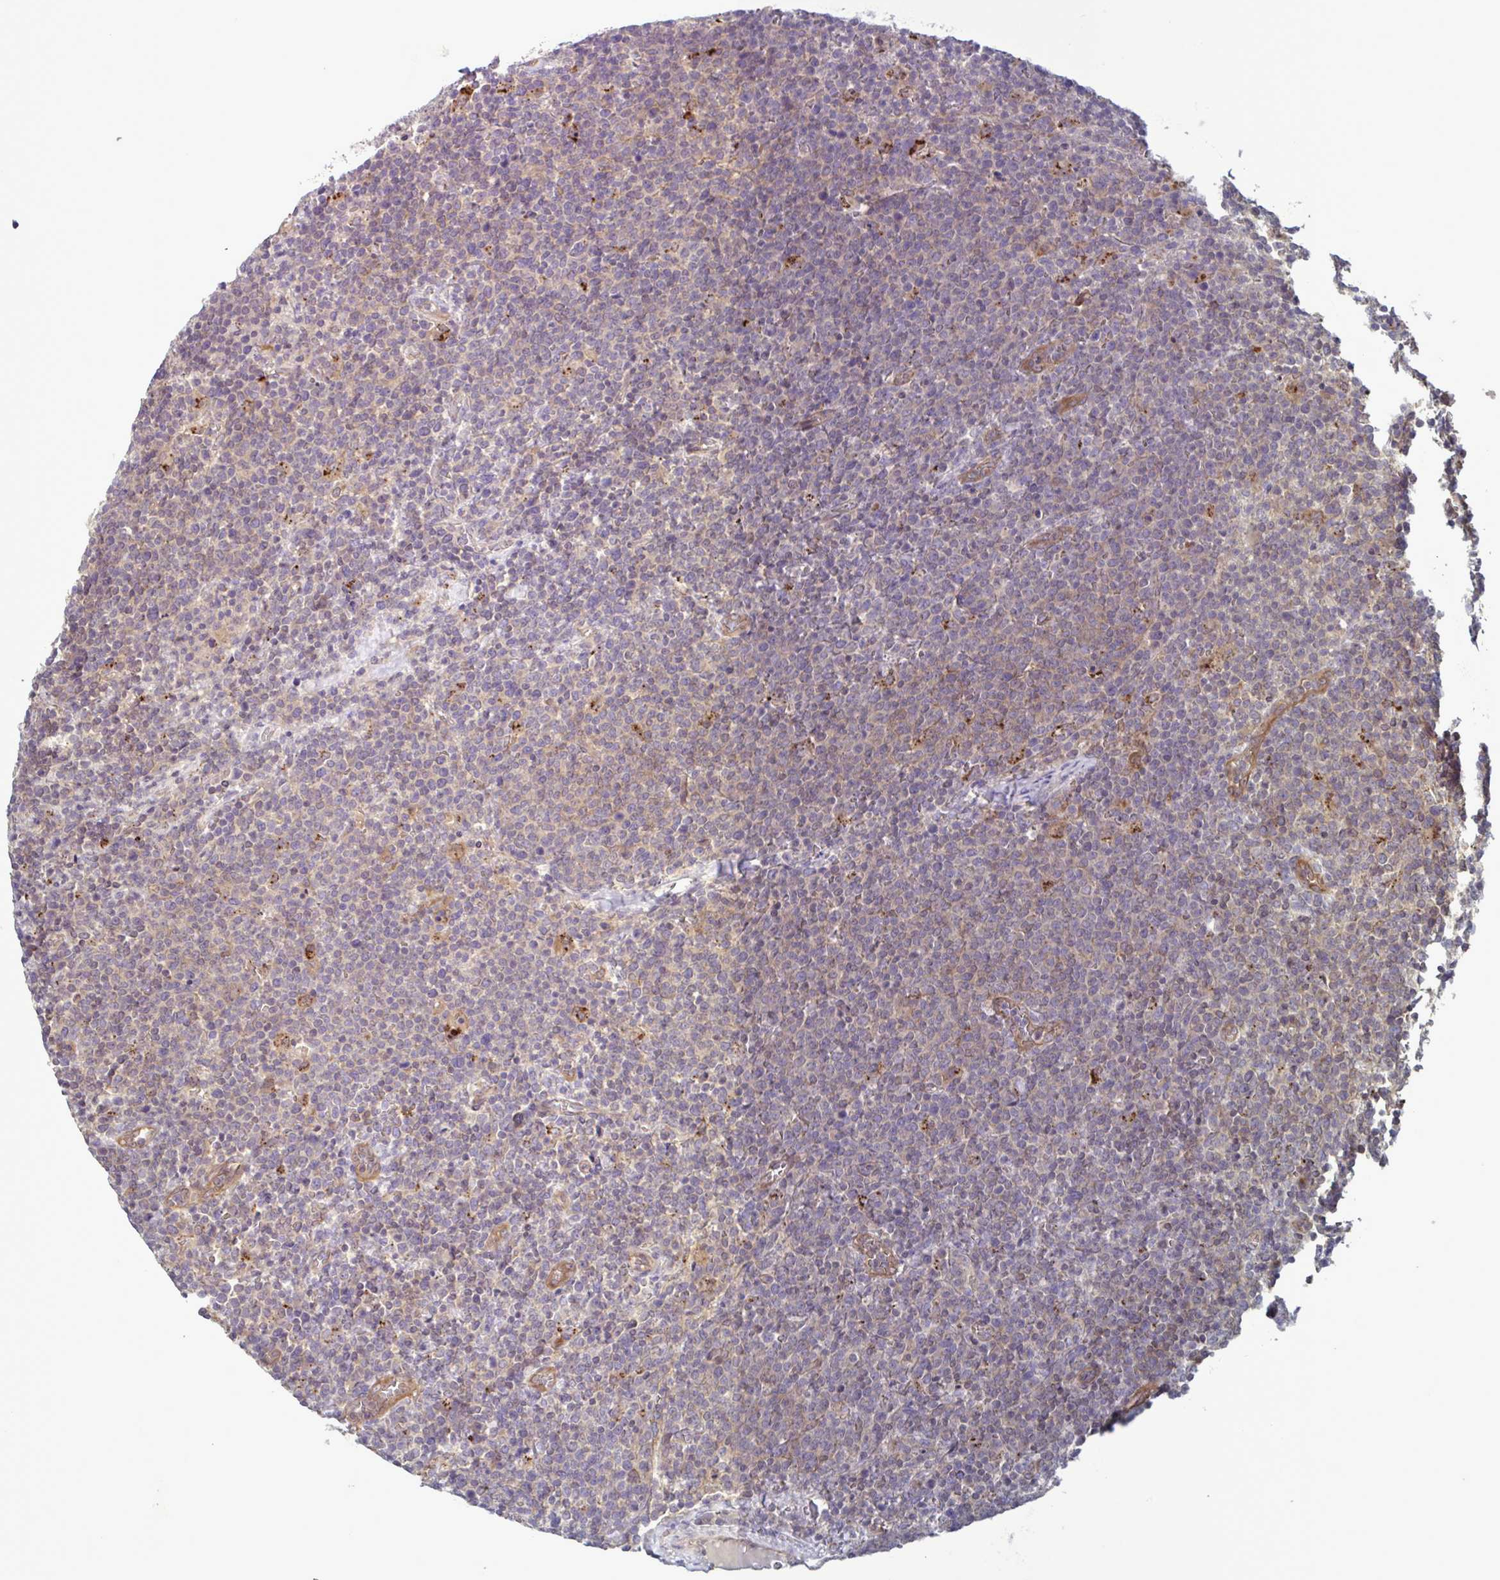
{"staining": {"intensity": "weak", "quantity": "25%-75%", "location": "cytoplasmic/membranous"}, "tissue": "lymphoma", "cell_type": "Tumor cells", "image_type": "cancer", "snomed": [{"axis": "morphology", "description": "Malignant lymphoma, non-Hodgkin's type, High grade"}, {"axis": "topography", "description": "Lymph node"}], "caption": "Human lymphoma stained with a protein marker shows weak staining in tumor cells.", "gene": "GLTP", "patient": {"sex": "male", "age": 61}}